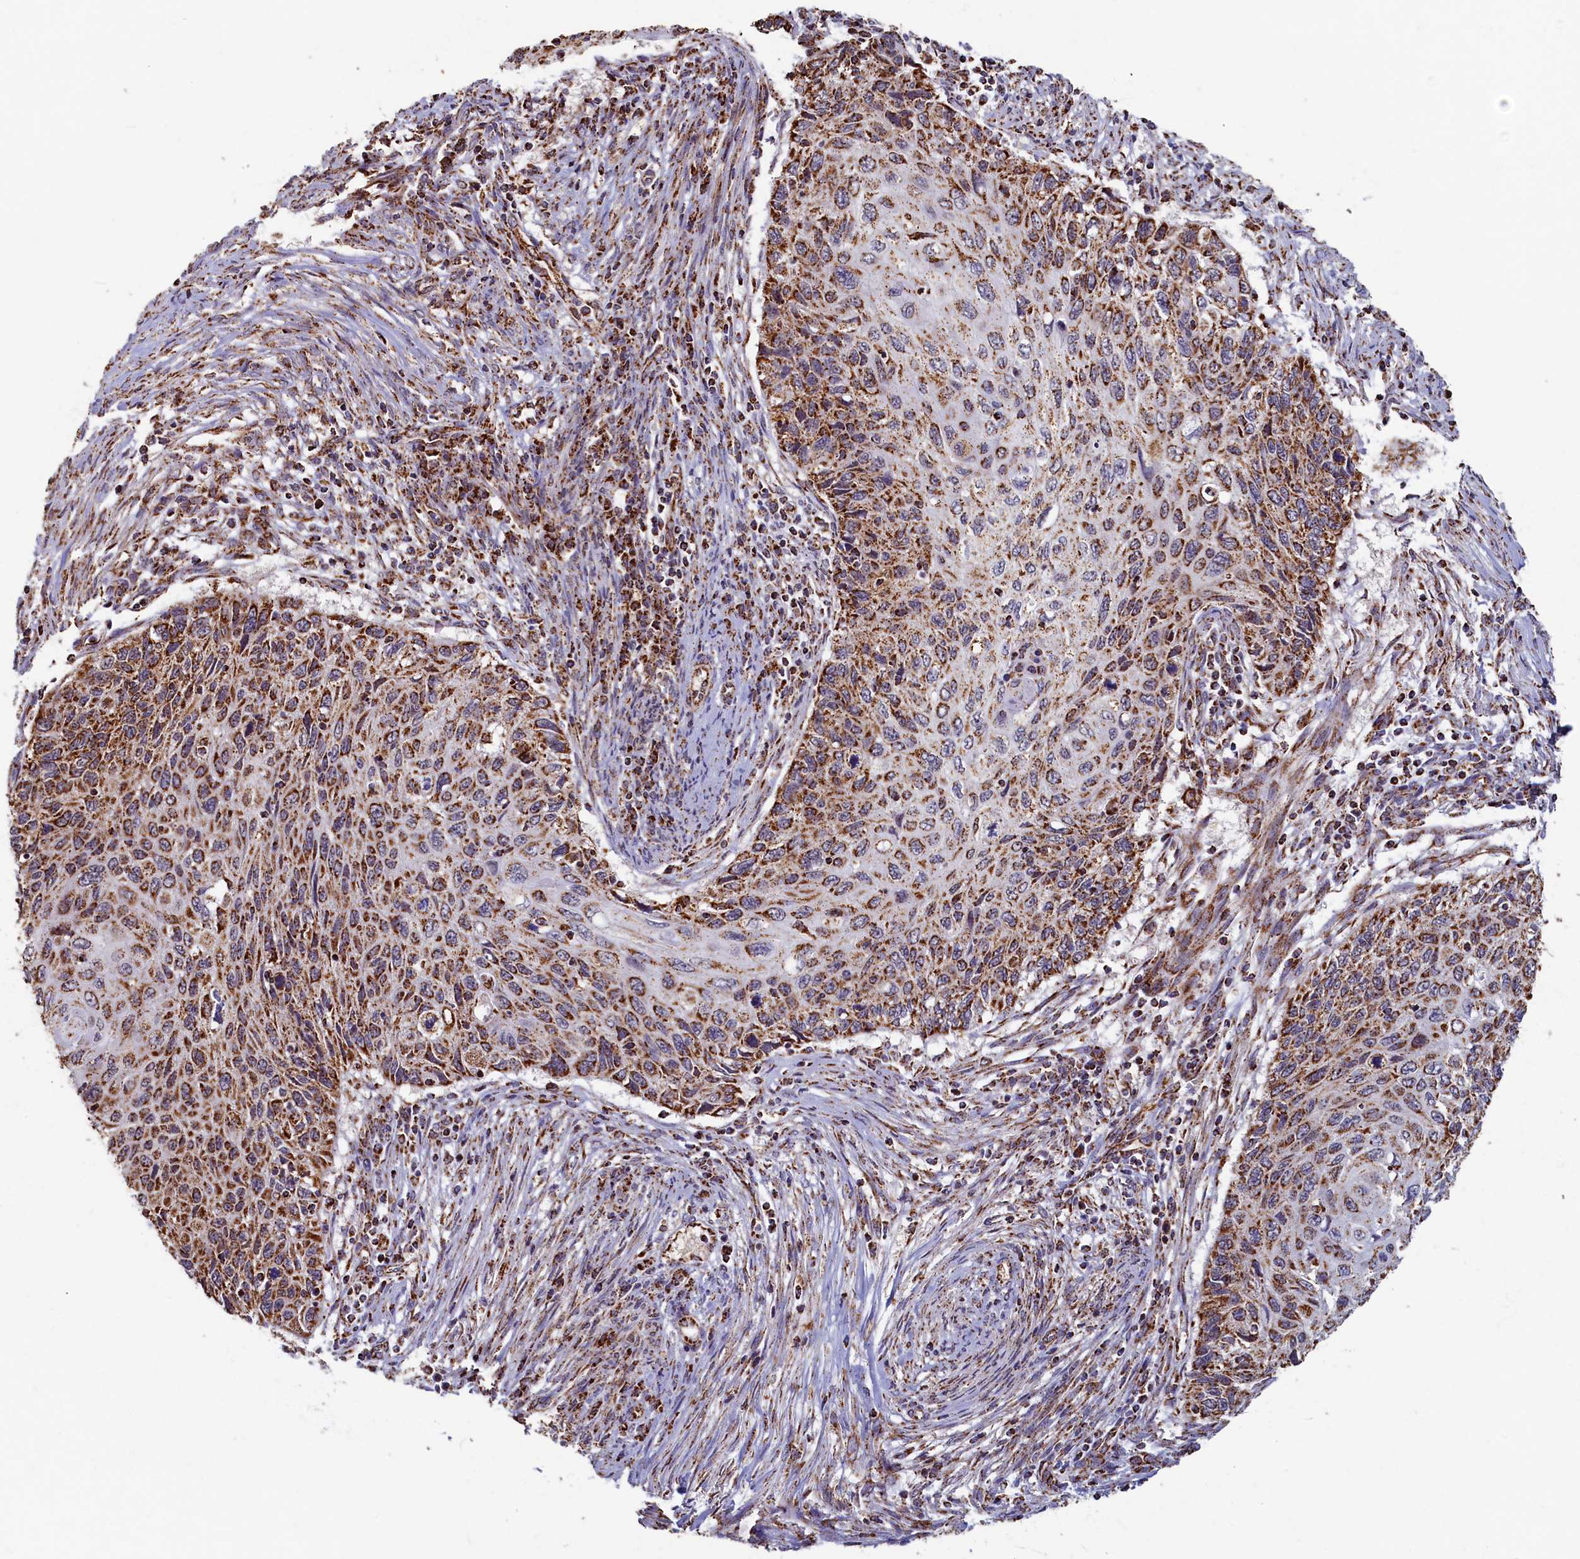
{"staining": {"intensity": "strong", "quantity": ">75%", "location": "cytoplasmic/membranous"}, "tissue": "cervical cancer", "cell_type": "Tumor cells", "image_type": "cancer", "snomed": [{"axis": "morphology", "description": "Squamous cell carcinoma, NOS"}, {"axis": "topography", "description": "Cervix"}], "caption": "Protein staining by immunohistochemistry shows strong cytoplasmic/membranous staining in about >75% of tumor cells in squamous cell carcinoma (cervical). (DAB (3,3'-diaminobenzidine) IHC, brown staining for protein, blue staining for nuclei).", "gene": "SPR", "patient": {"sex": "female", "age": 70}}